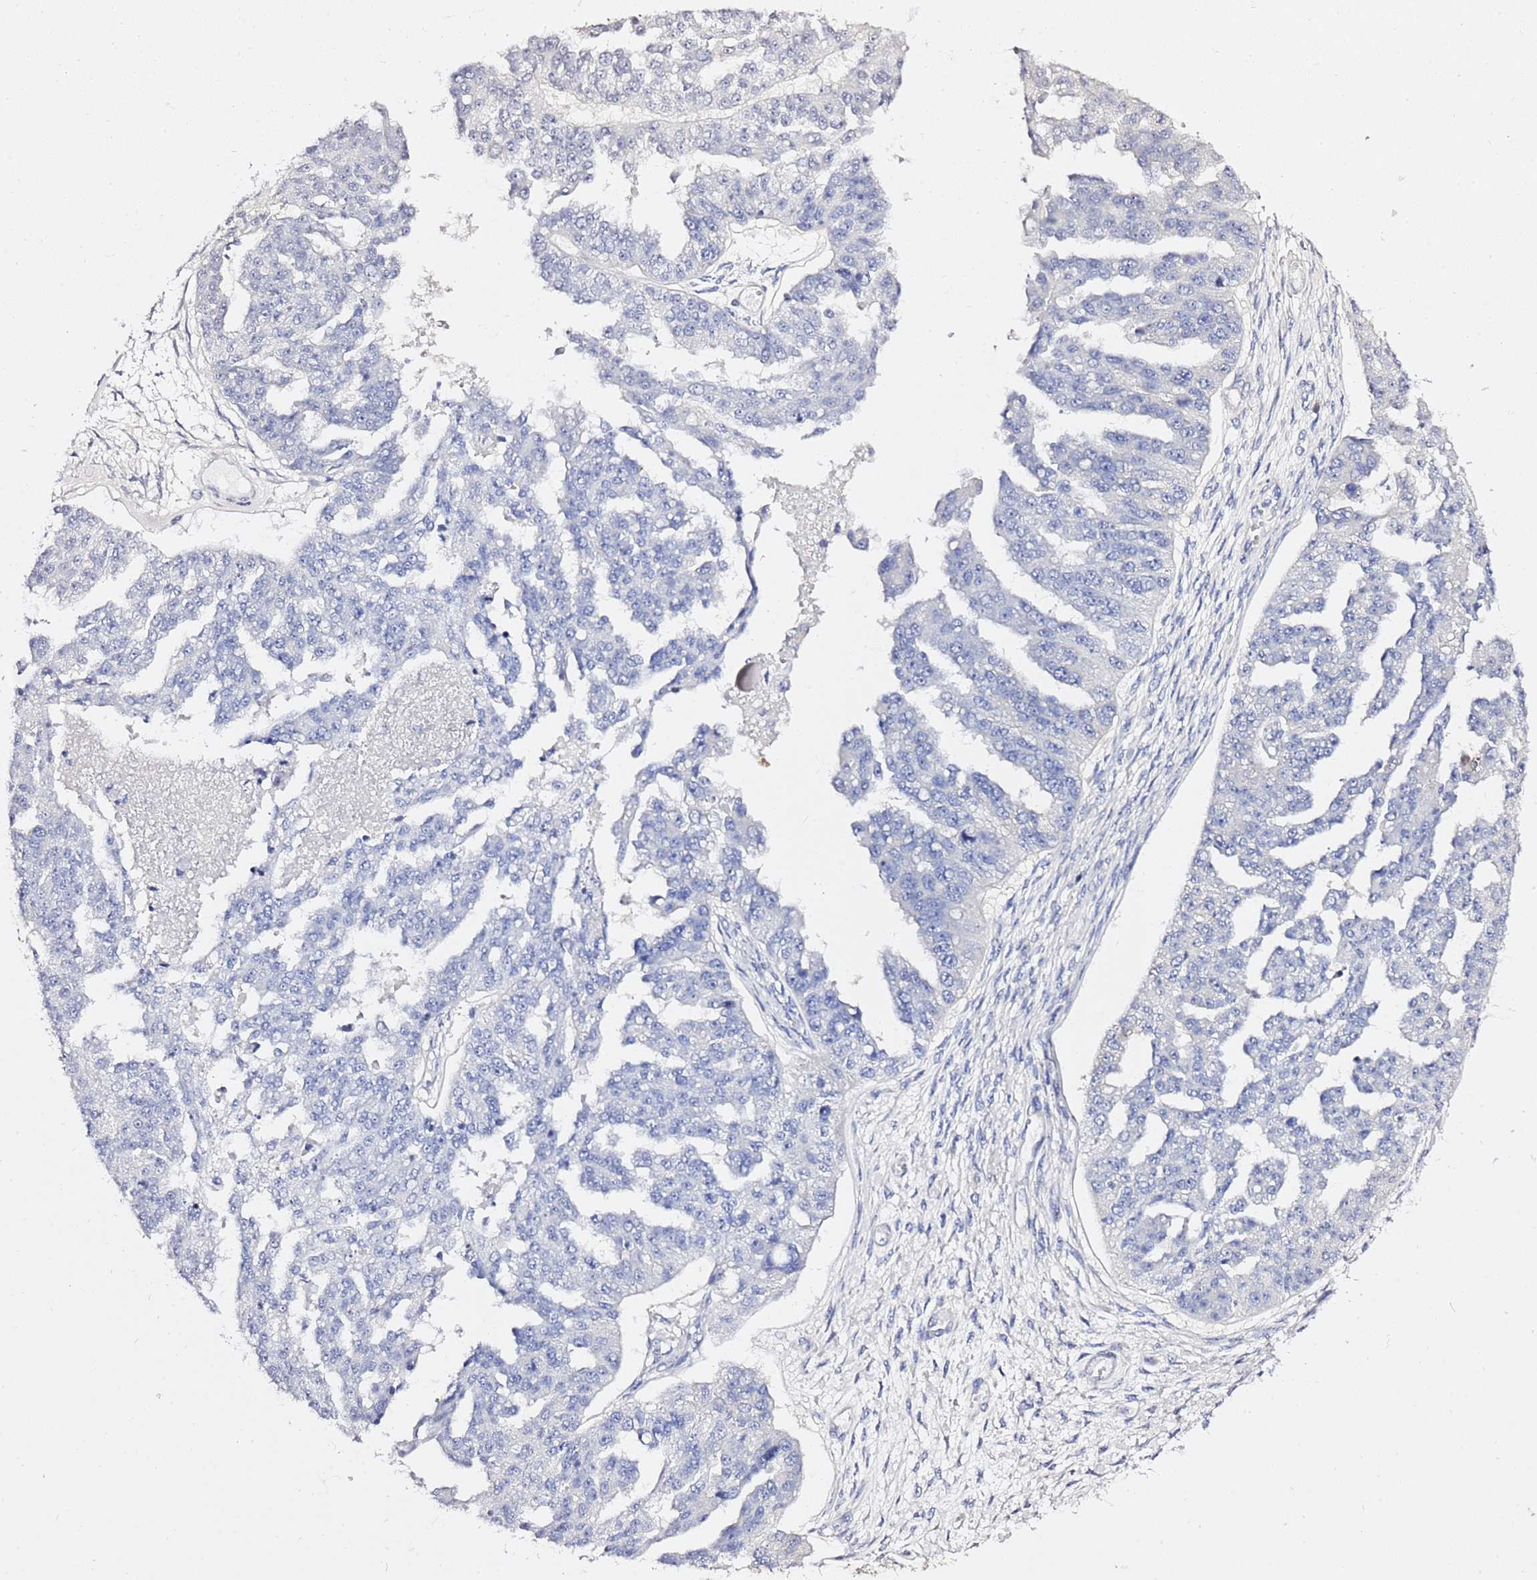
{"staining": {"intensity": "negative", "quantity": "none", "location": "none"}, "tissue": "ovarian cancer", "cell_type": "Tumor cells", "image_type": "cancer", "snomed": [{"axis": "morphology", "description": "Cystadenocarcinoma, serous, NOS"}, {"axis": "topography", "description": "Ovary"}], "caption": "Ovarian cancer was stained to show a protein in brown. There is no significant expression in tumor cells.", "gene": "LENG1", "patient": {"sex": "female", "age": 58}}